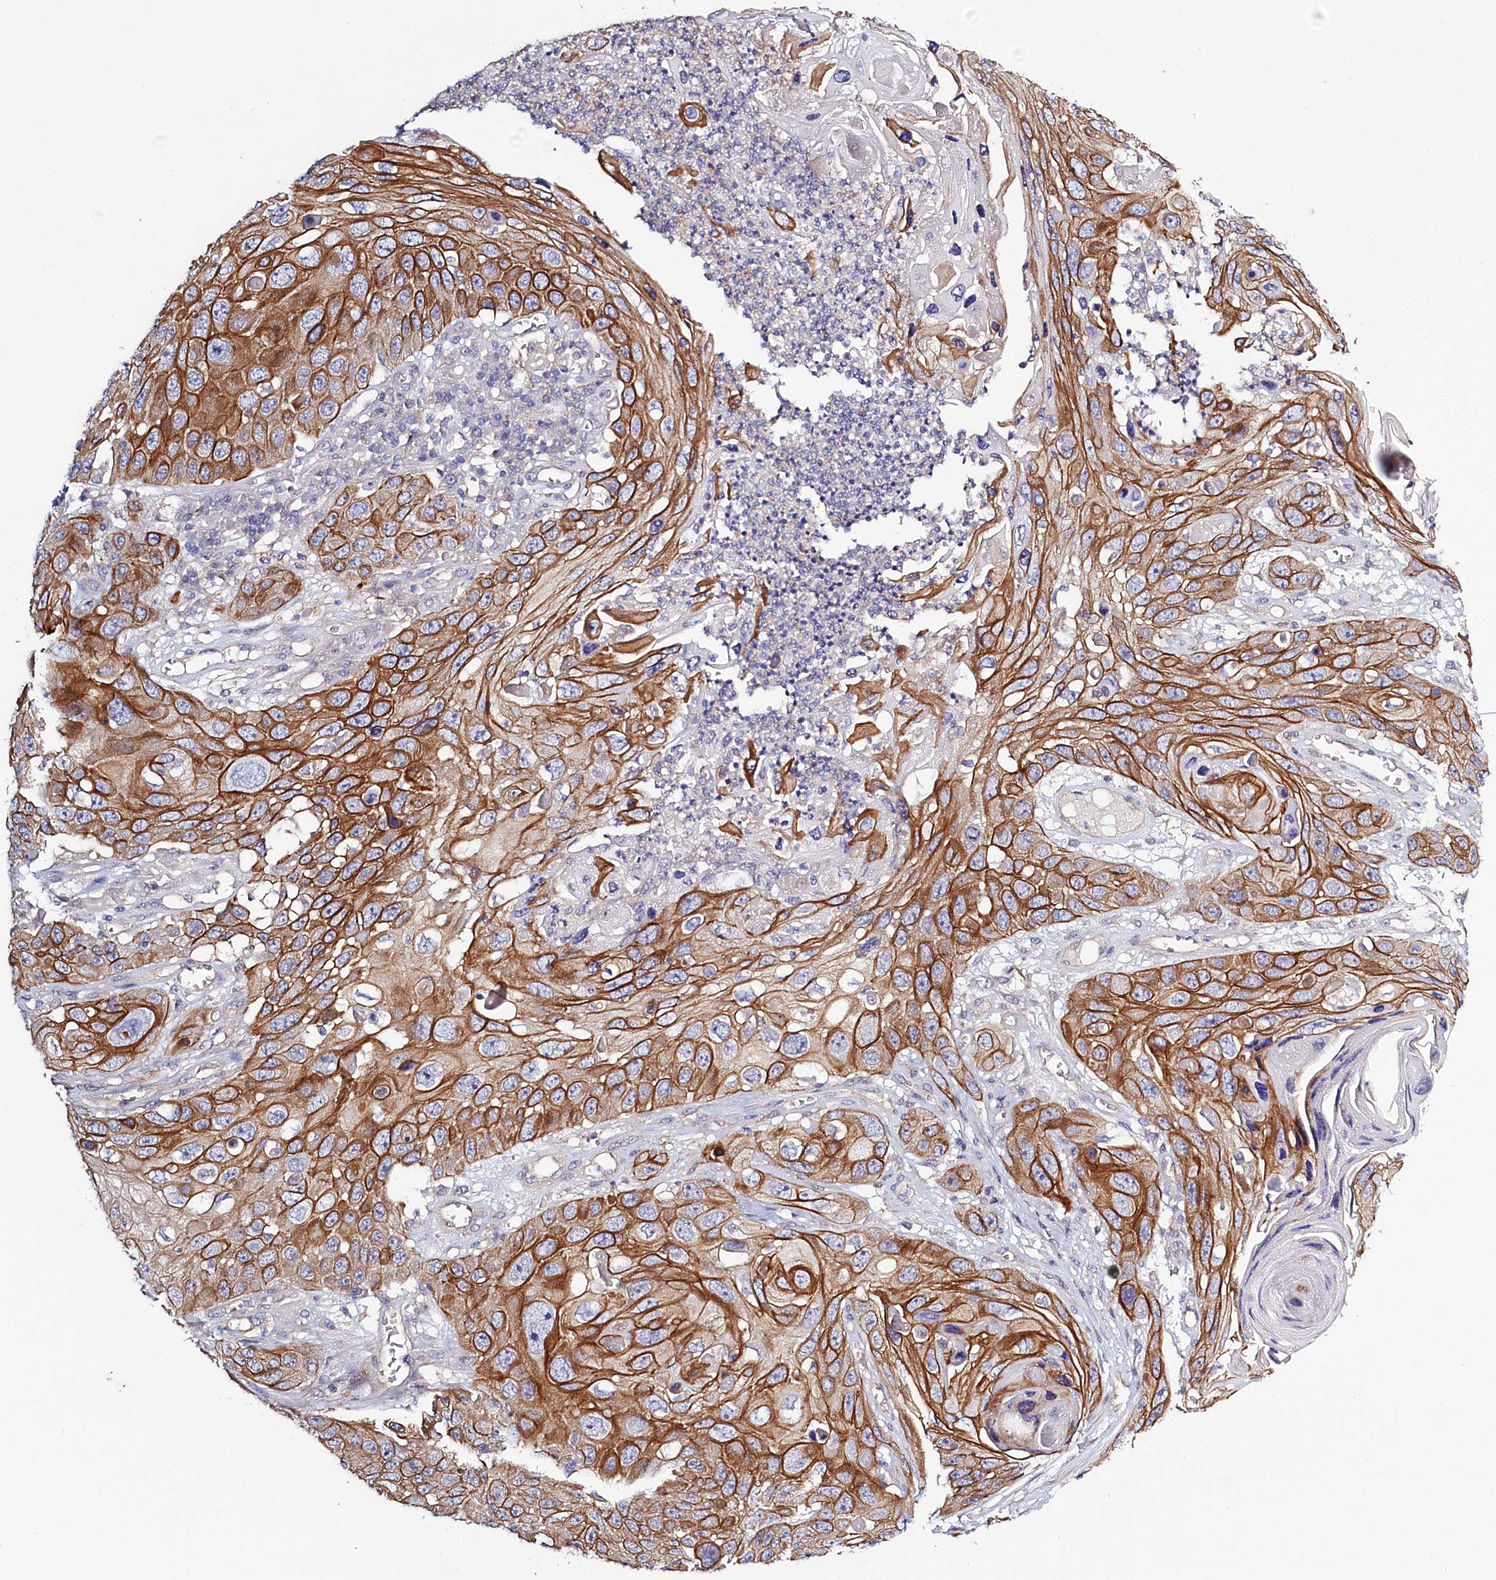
{"staining": {"intensity": "strong", "quantity": ">75%", "location": "cytoplasmic/membranous"}, "tissue": "skin cancer", "cell_type": "Tumor cells", "image_type": "cancer", "snomed": [{"axis": "morphology", "description": "Squamous cell carcinoma, NOS"}, {"axis": "topography", "description": "Skin"}], "caption": "High-power microscopy captured an immunohistochemistry image of skin cancer, revealing strong cytoplasmic/membranous positivity in about >75% of tumor cells.", "gene": "PDE6D", "patient": {"sex": "male", "age": 55}}